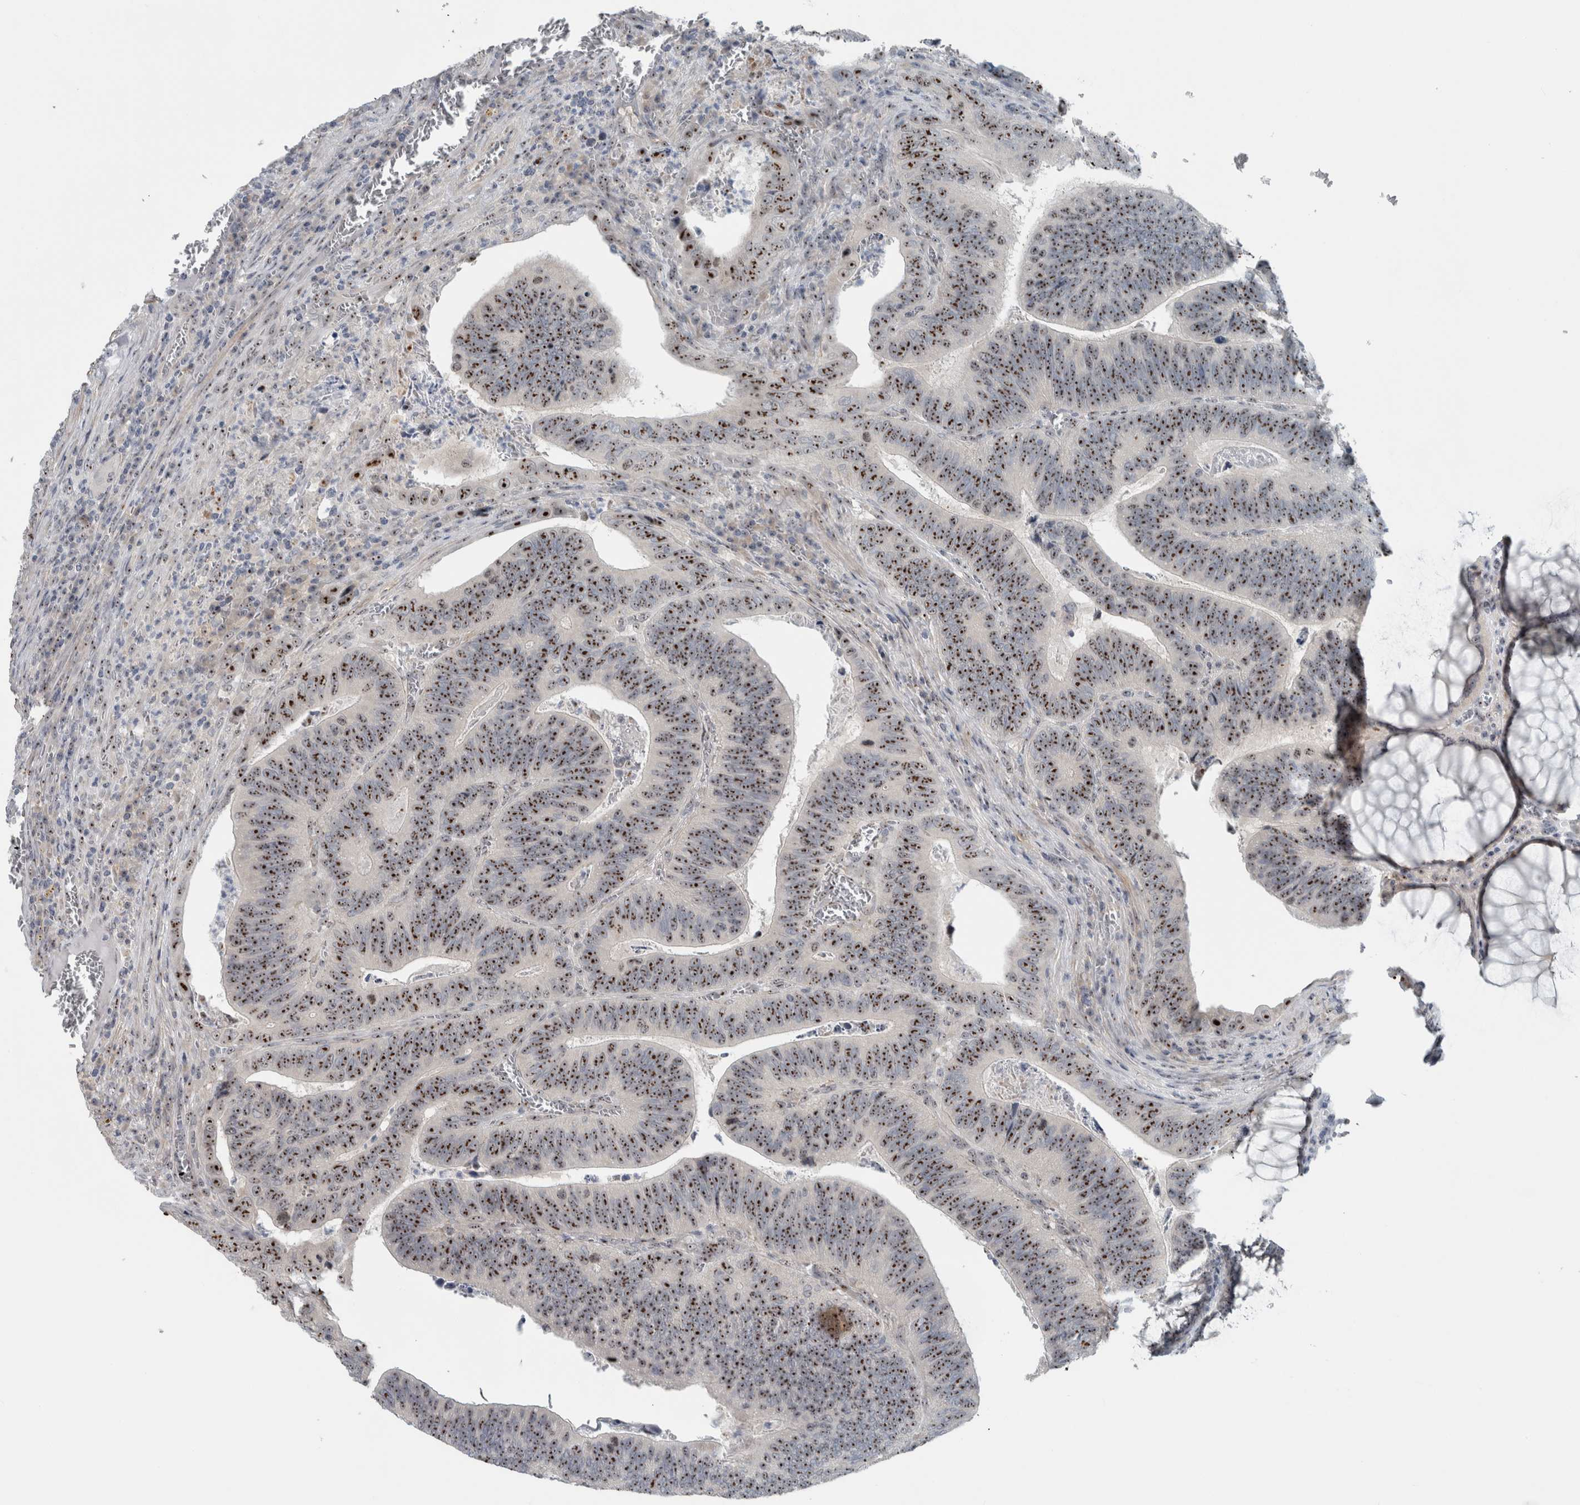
{"staining": {"intensity": "moderate", "quantity": ">75%", "location": "nuclear"}, "tissue": "colorectal cancer", "cell_type": "Tumor cells", "image_type": "cancer", "snomed": [{"axis": "morphology", "description": "Inflammation, NOS"}, {"axis": "morphology", "description": "Adenocarcinoma, NOS"}, {"axis": "topography", "description": "Colon"}], "caption": "IHC photomicrograph of neoplastic tissue: human adenocarcinoma (colorectal) stained using immunohistochemistry (IHC) shows medium levels of moderate protein expression localized specifically in the nuclear of tumor cells, appearing as a nuclear brown color.", "gene": "UTP6", "patient": {"sex": "male", "age": 72}}